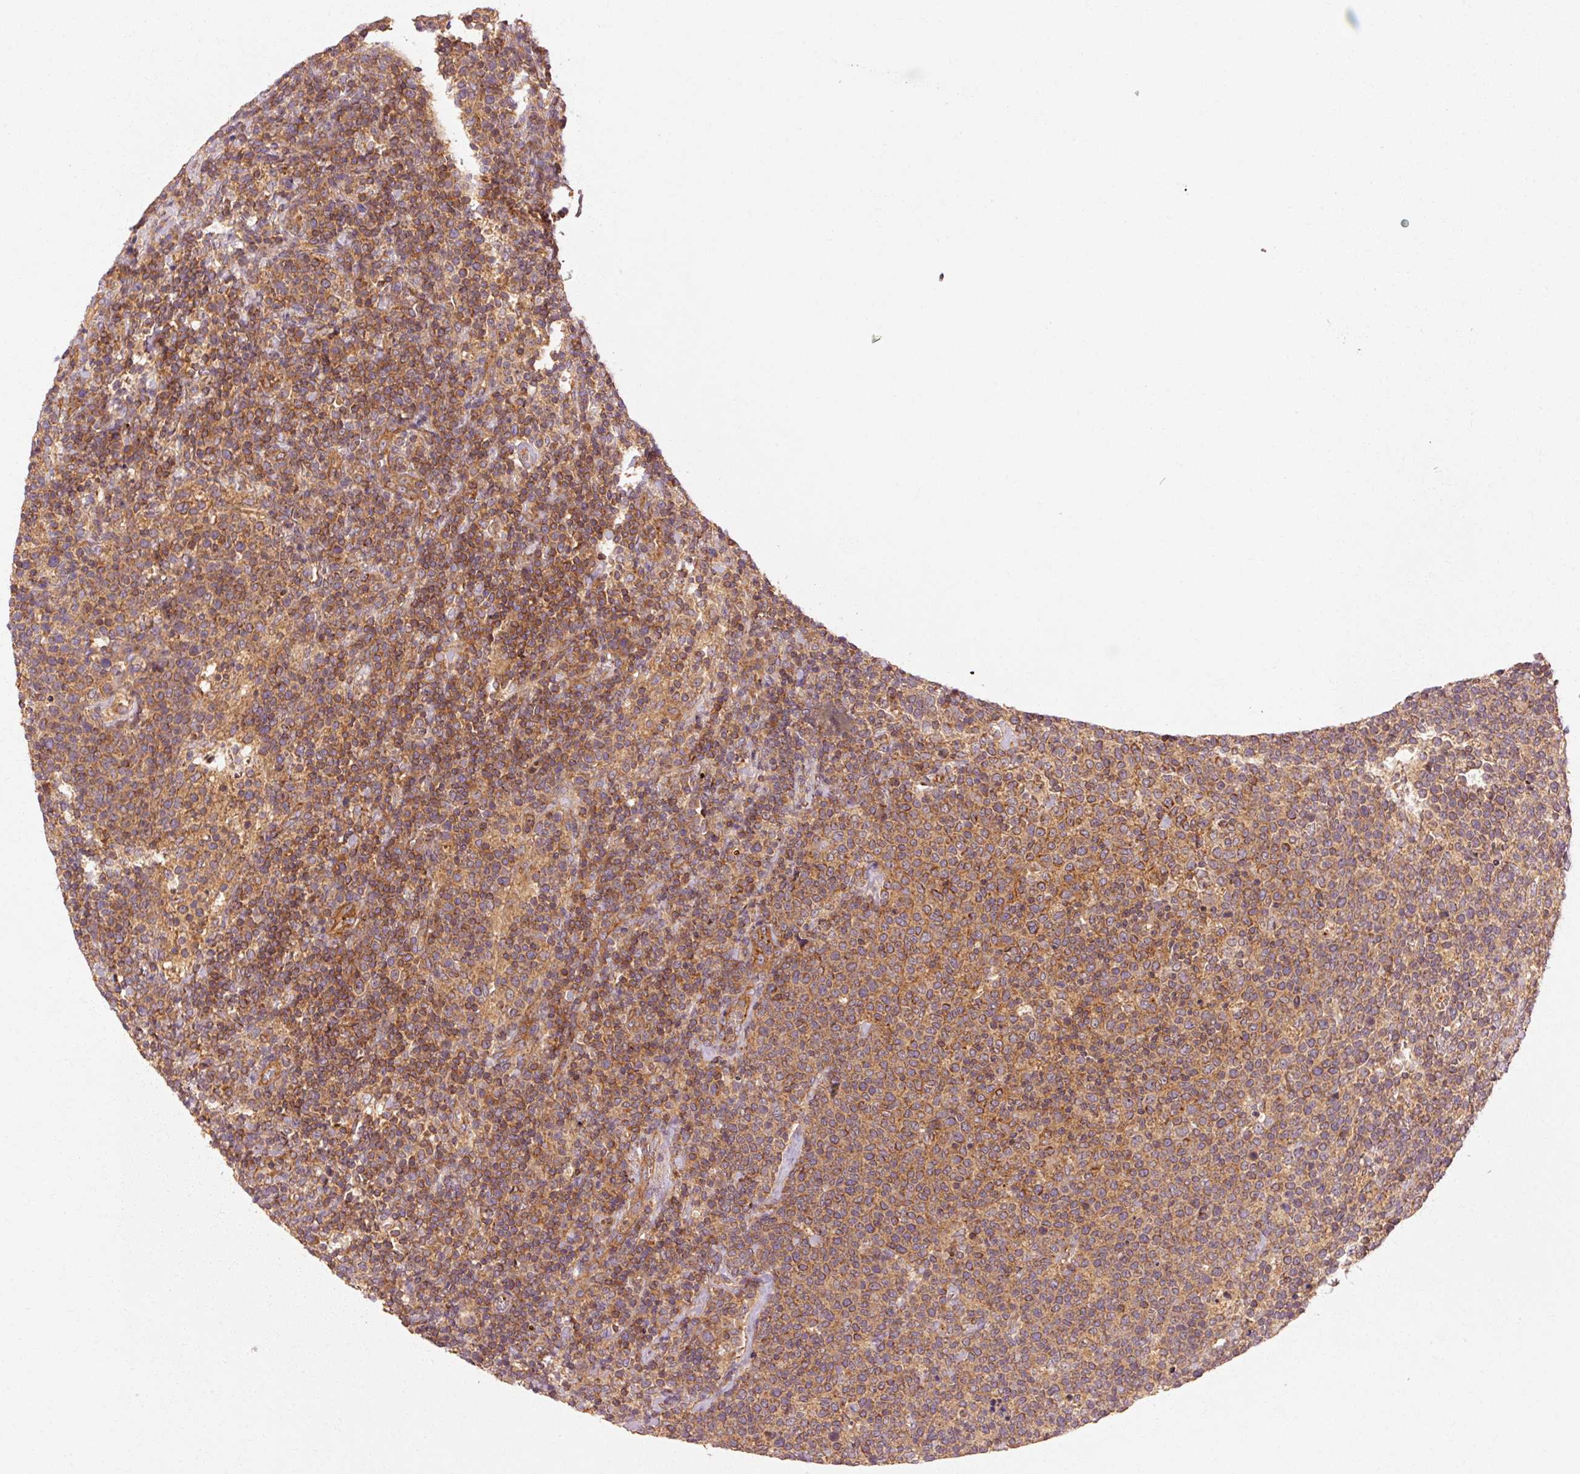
{"staining": {"intensity": "moderate", "quantity": ">75%", "location": "cytoplasmic/membranous"}, "tissue": "lymphoma", "cell_type": "Tumor cells", "image_type": "cancer", "snomed": [{"axis": "morphology", "description": "Malignant lymphoma, non-Hodgkin's type, High grade"}, {"axis": "topography", "description": "Lymph node"}], "caption": "Immunohistochemistry (IHC) staining of lymphoma, which exhibits medium levels of moderate cytoplasmic/membranous staining in about >75% of tumor cells indicating moderate cytoplasmic/membranous protein staining. The staining was performed using DAB (3,3'-diaminobenzidine) (brown) for protein detection and nuclei were counterstained in hematoxylin (blue).", "gene": "CTNNA1", "patient": {"sex": "male", "age": 61}}